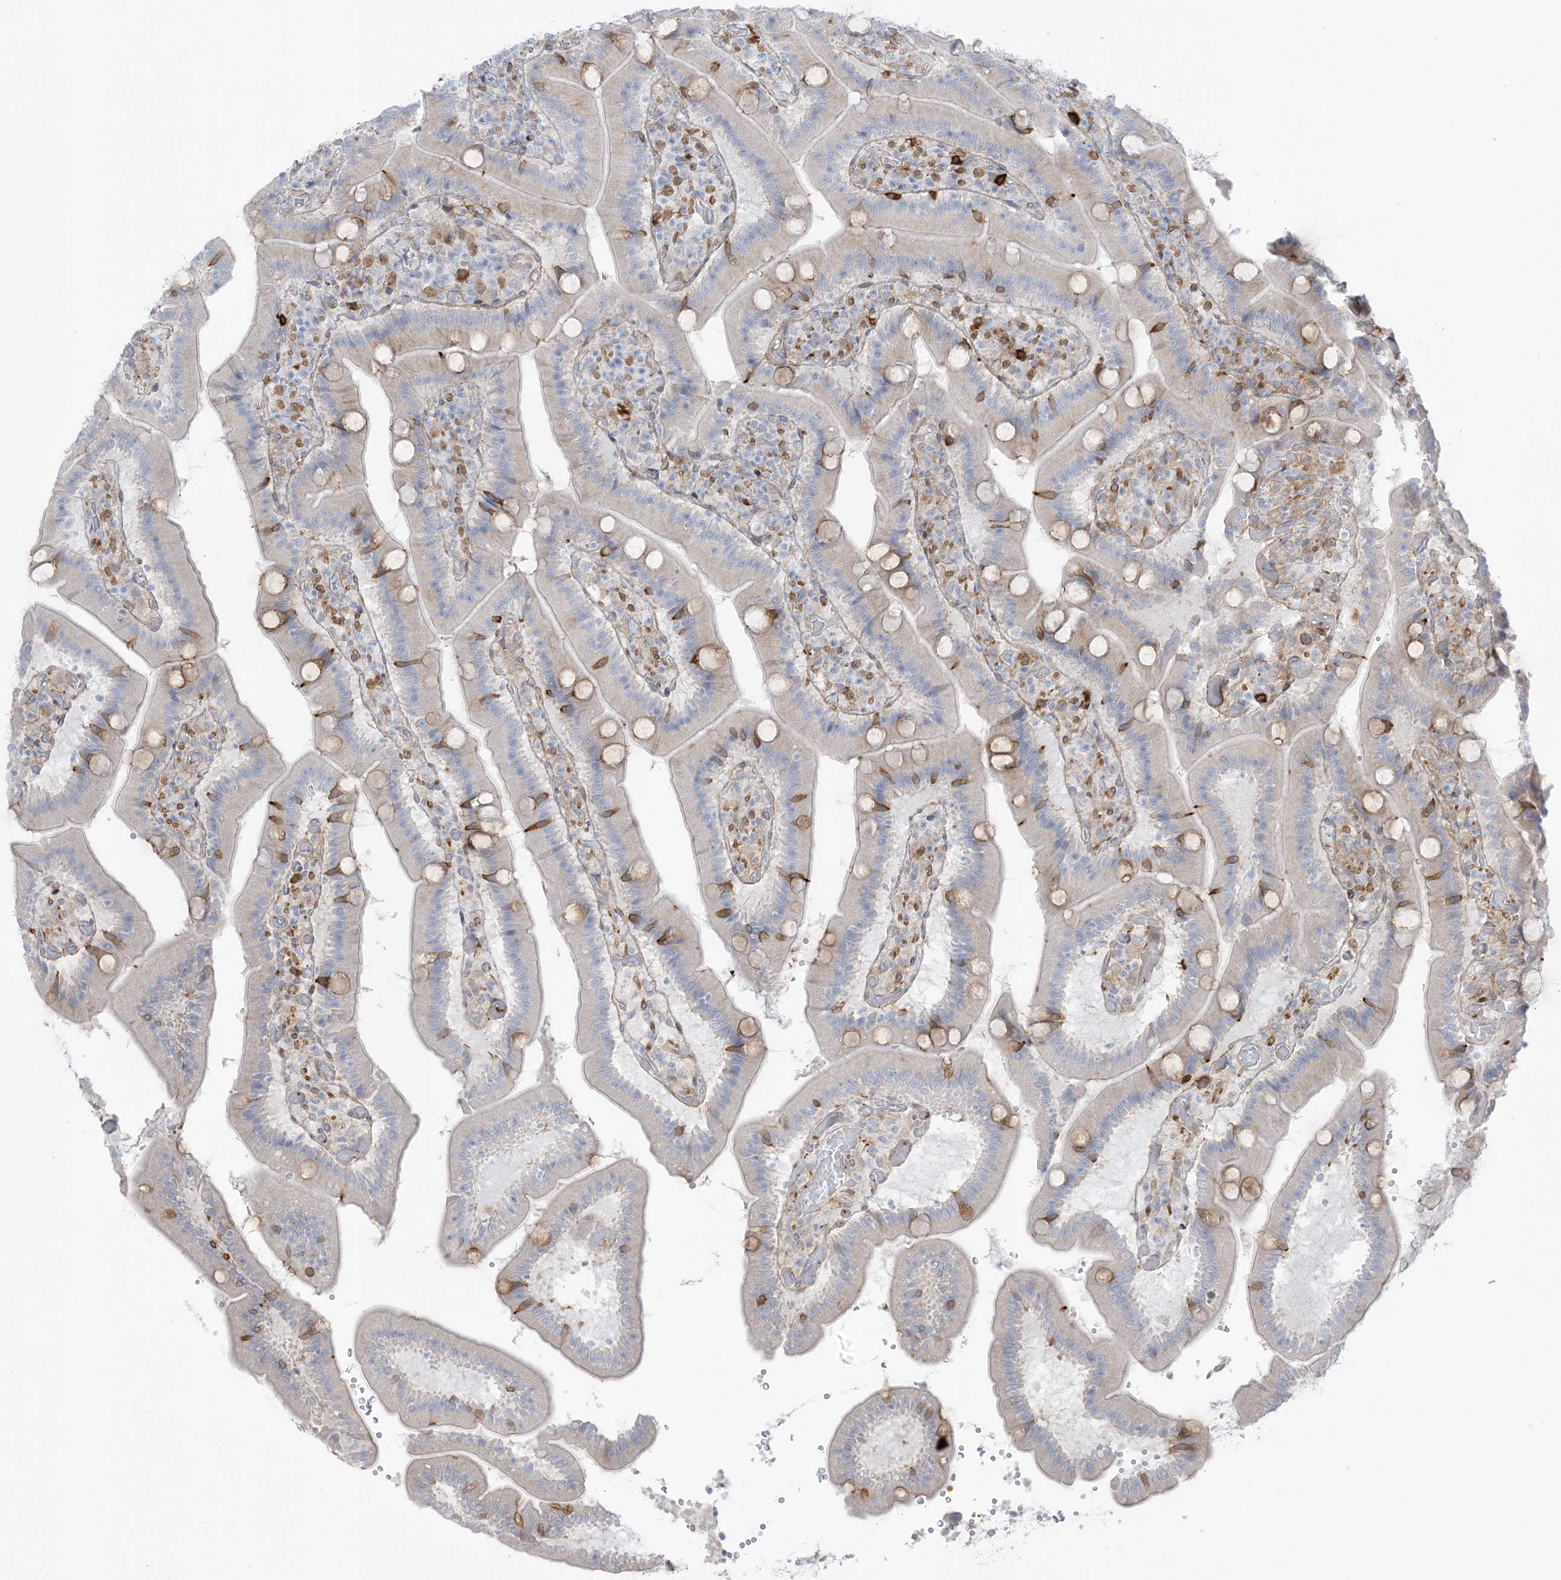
{"staining": {"intensity": "moderate", "quantity": "<25%", "location": "cytoplasmic/membranous"}, "tissue": "duodenum", "cell_type": "Glandular cells", "image_type": "normal", "snomed": [{"axis": "morphology", "description": "Normal tissue, NOS"}, {"axis": "topography", "description": "Duodenum"}], "caption": "Immunohistochemical staining of benign human duodenum exhibits moderate cytoplasmic/membranous protein expression in about <25% of glandular cells. Using DAB (3,3'-diaminobenzidine) (brown) and hematoxylin (blue) stains, captured at high magnification using brightfield microscopy.", "gene": "ICMT", "patient": {"sex": "female", "age": 62}}